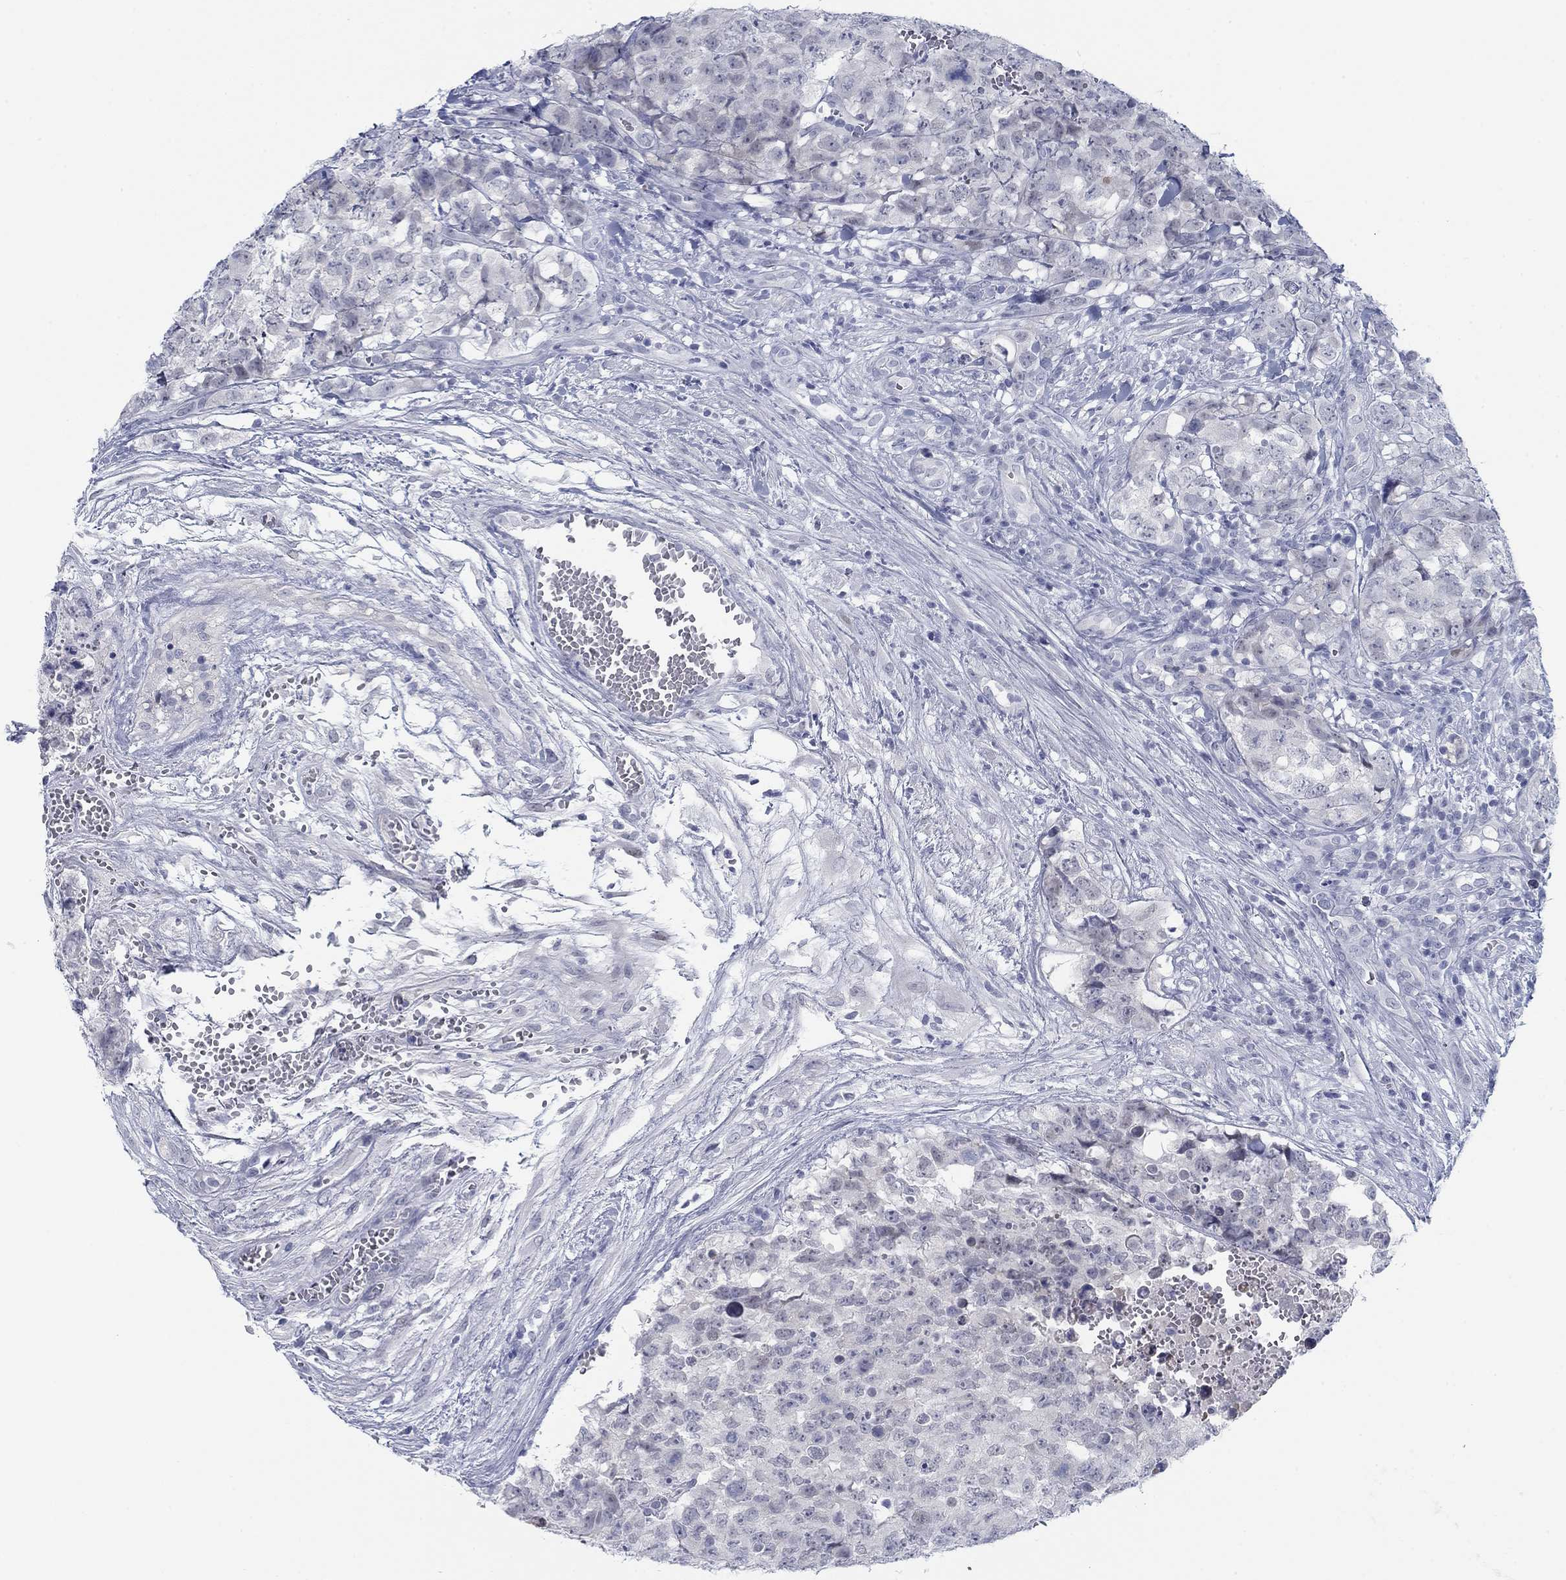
{"staining": {"intensity": "negative", "quantity": "none", "location": "none"}, "tissue": "testis cancer", "cell_type": "Tumor cells", "image_type": "cancer", "snomed": [{"axis": "morphology", "description": "Carcinoma, Embryonal, NOS"}, {"axis": "topography", "description": "Testis"}], "caption": "Testis embryonal carcinoma was stained to show a protein in brown. There is no significant positivity in tumor cells.", "gene": "DNAL1", "patient": {"sex": "male", "age": 23}}